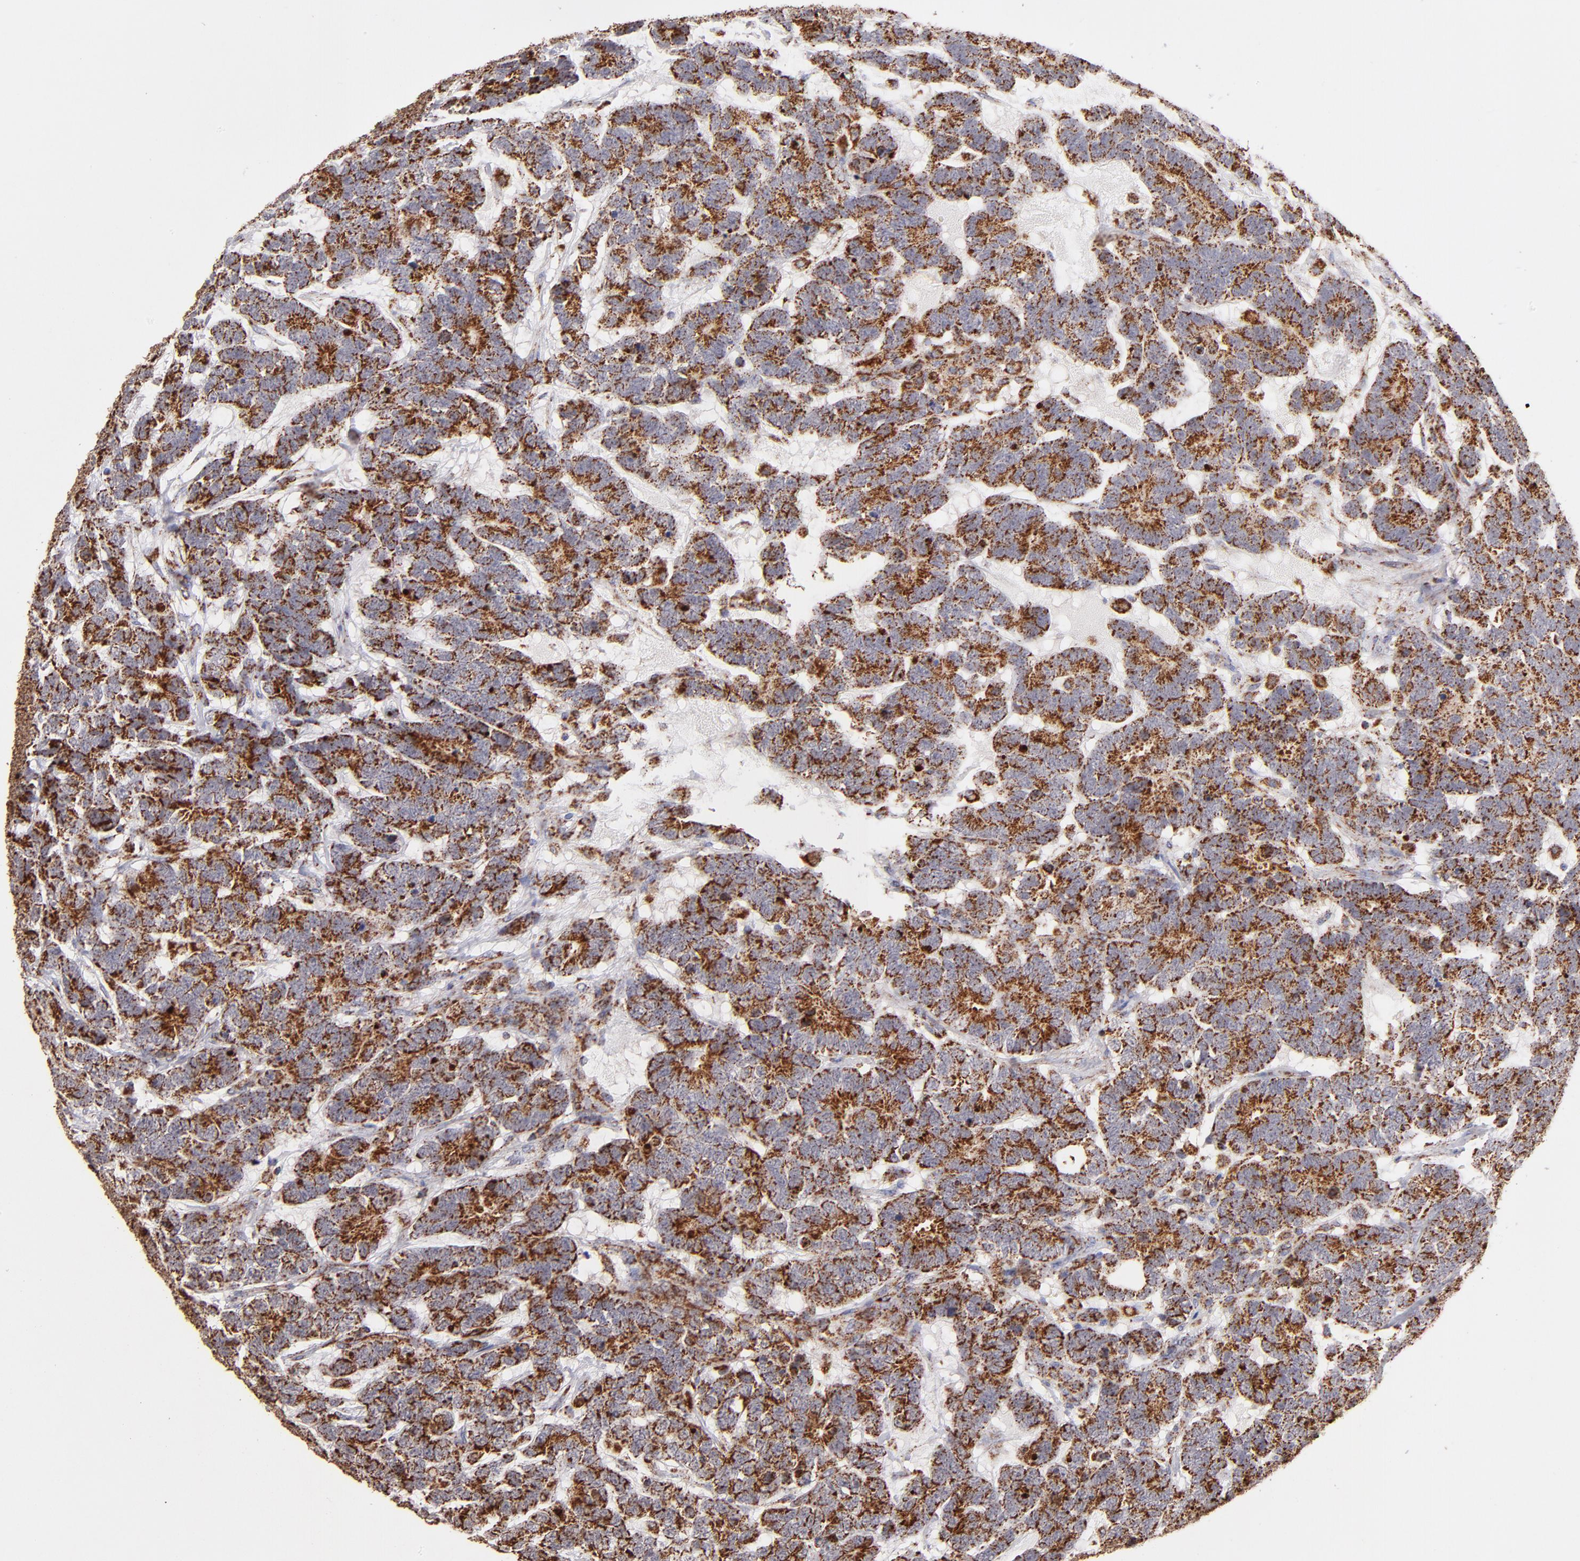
{"staining": {"intensity": "moderate", "quantity": ">75%", "location": "cytoplasmic/membranous"}, "tissue": "testis cancer", "cell_type": "Tumor cells", "image_type": "cancer", "snomed": [{"axis": "morphology", "description": "Carcinoma, Embryonal, NOS"}, {"axis": "topography", "description": "Testis"}], "caption": "About >75% of tumor cells in embryonal carcinoma (testis) demonstrate moderate cytoplasmic/membranous protein positivity as visualized by brown immunohistochemical staining.", "gene": "DLST", "patient": {"sex": "male", "age": 26}}